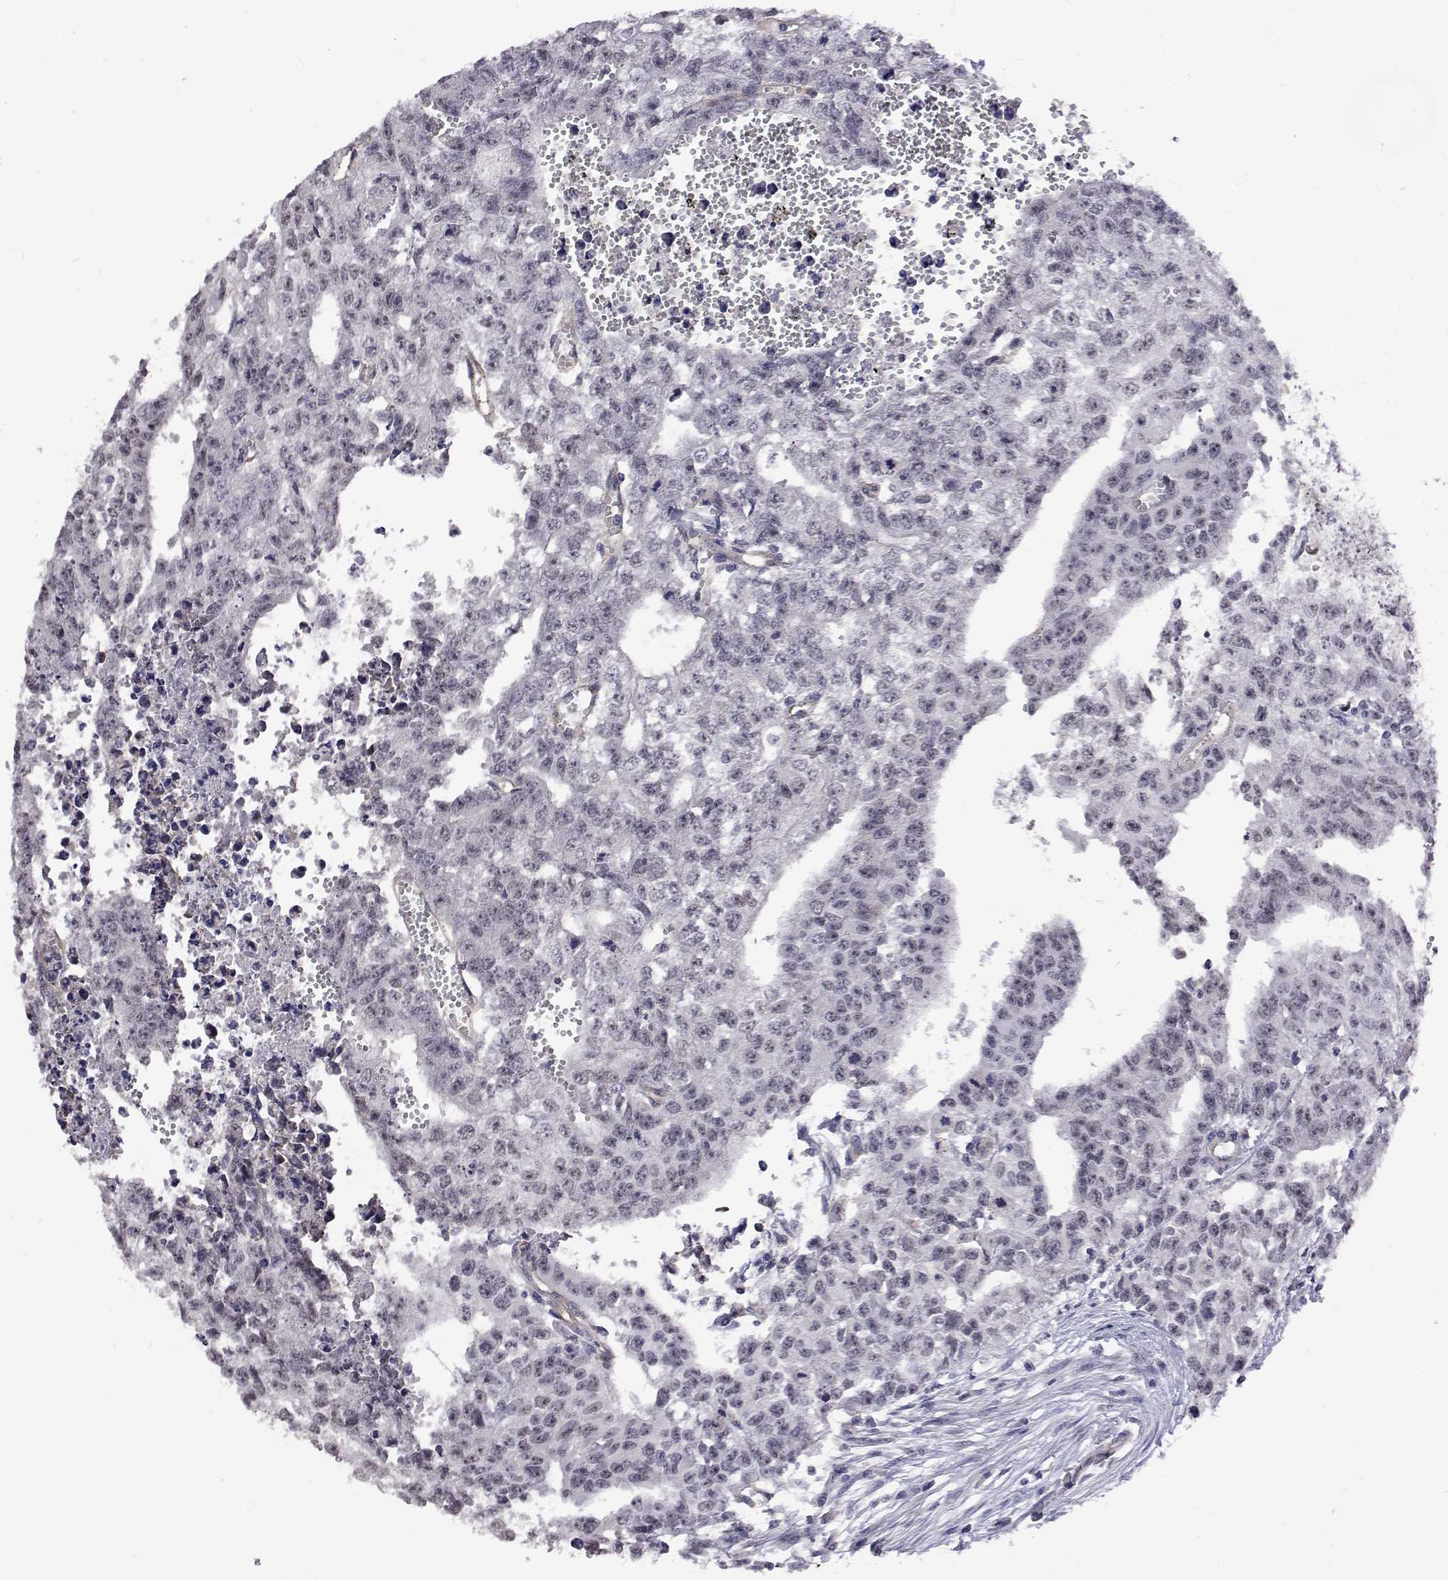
{"staining": {"intensity": "negative", "quantity": "none", "location": "none"}, "tissue": "testis cancer", "cell_type": "Tumor cells", "image_type": "cancer", "snomed": [{"axis": "morphology", "description": "Carcinoma, Embryonal, NOS"}, {"axis": "morphology", "description": "Teratoma, malignant, NOS"}, {"axis": "topography", "description": "Testis"}], "caption": "High power microscopy micrograph of an immunohistochemistry (IHC) photomicrograph of testis cancer (teratoma (malignant)), revealing no significant expression in tumor cells.", "gene": "NHP2", "patient": {"sex": "male", "age": 24}}